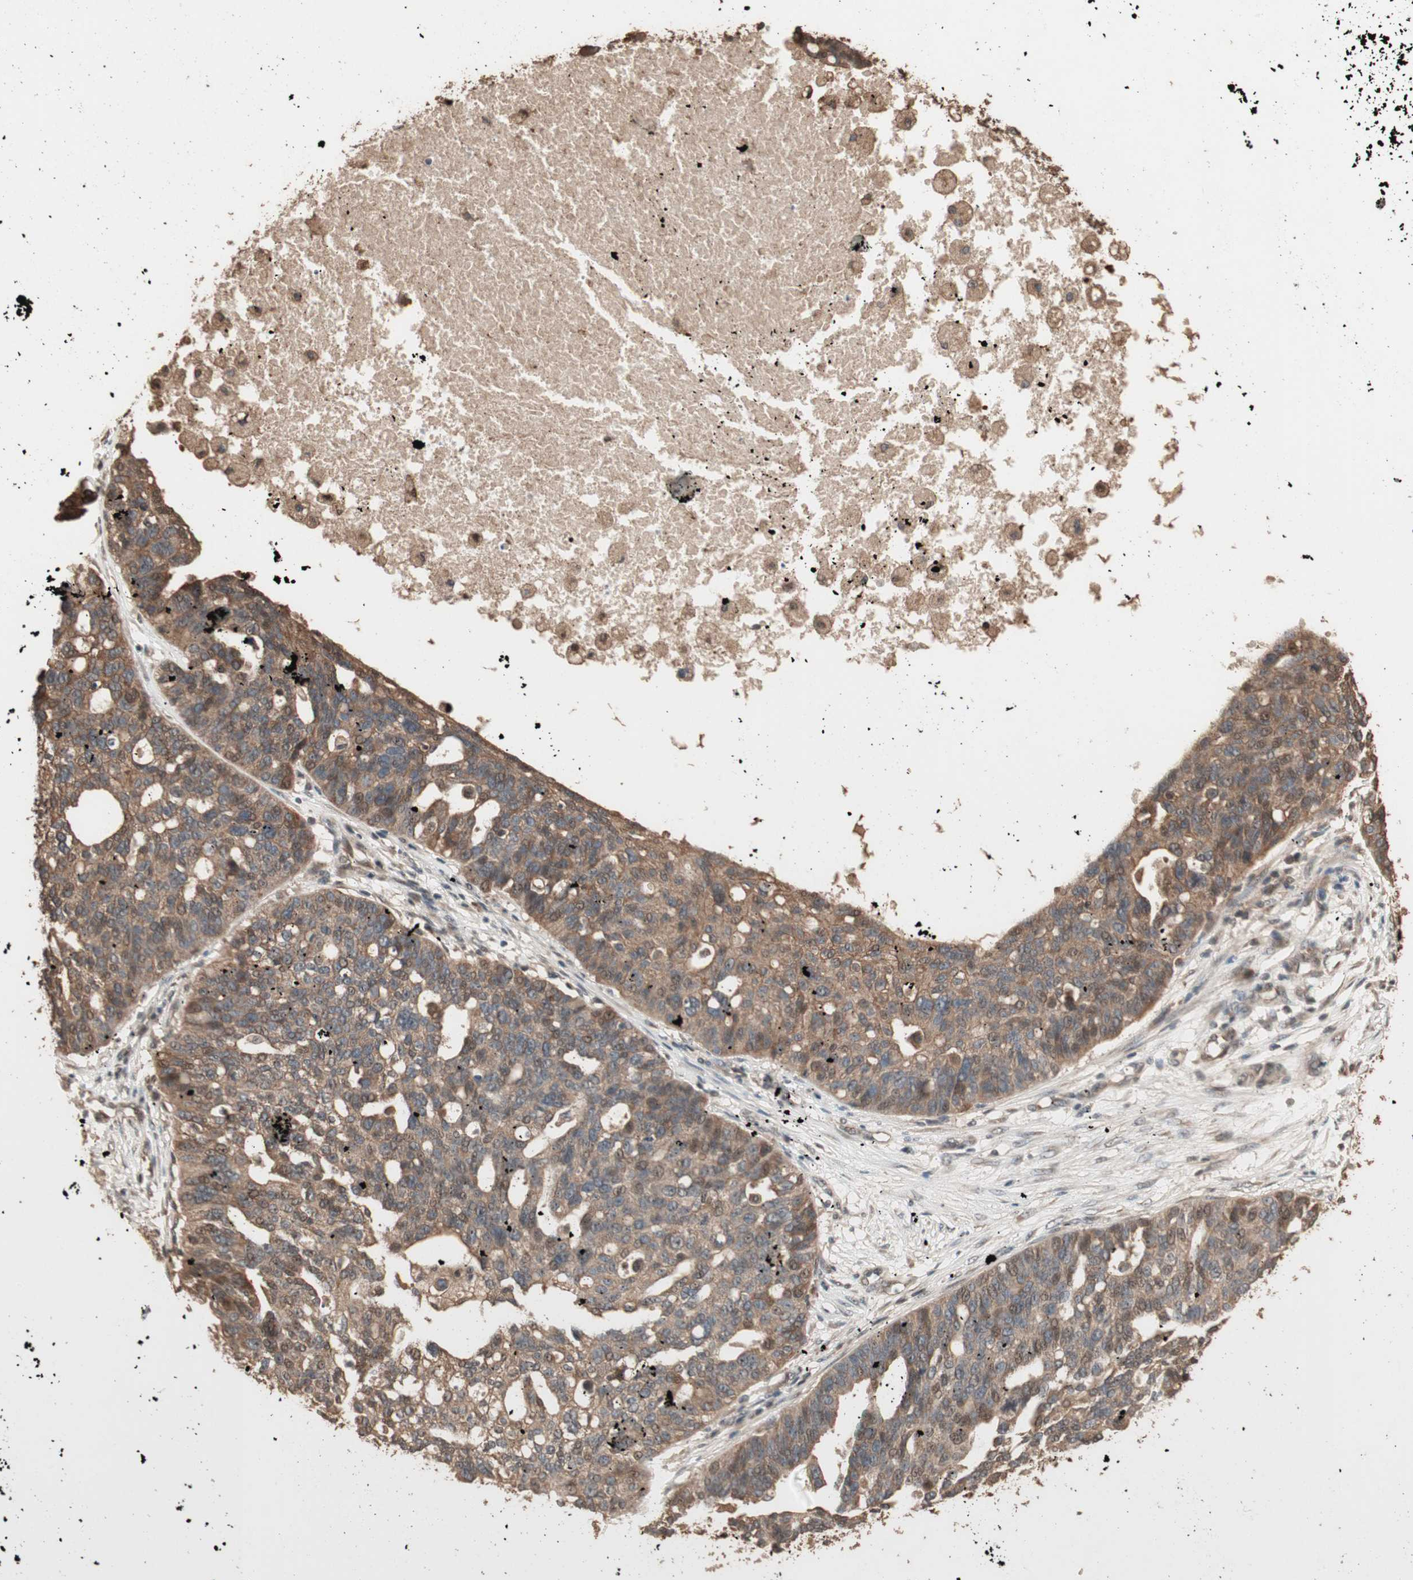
{"staining": {"intensity": "moderate", "quantity": ">75%", "location": "cytoplasmic/membranous"}, "tissue": "ovarian cancer", "cell_type": "Tumor cells", "image_type": "cancer", "snomed": [{"axis": "morphology", "description": "Cystadenocarcinoma, serous, NOS"}, {"axis": "topography", "description": "Ovary"}], "caption": "Ovarian cancer (serous cystadenocarcinoma) was stained to show a protein in brown. There is medium levels of moderate cytoplasmic/membranous expression in about >75% of tumor cells.", "gene": "USP20", "patient": {"sex": "female", "age": 59}}